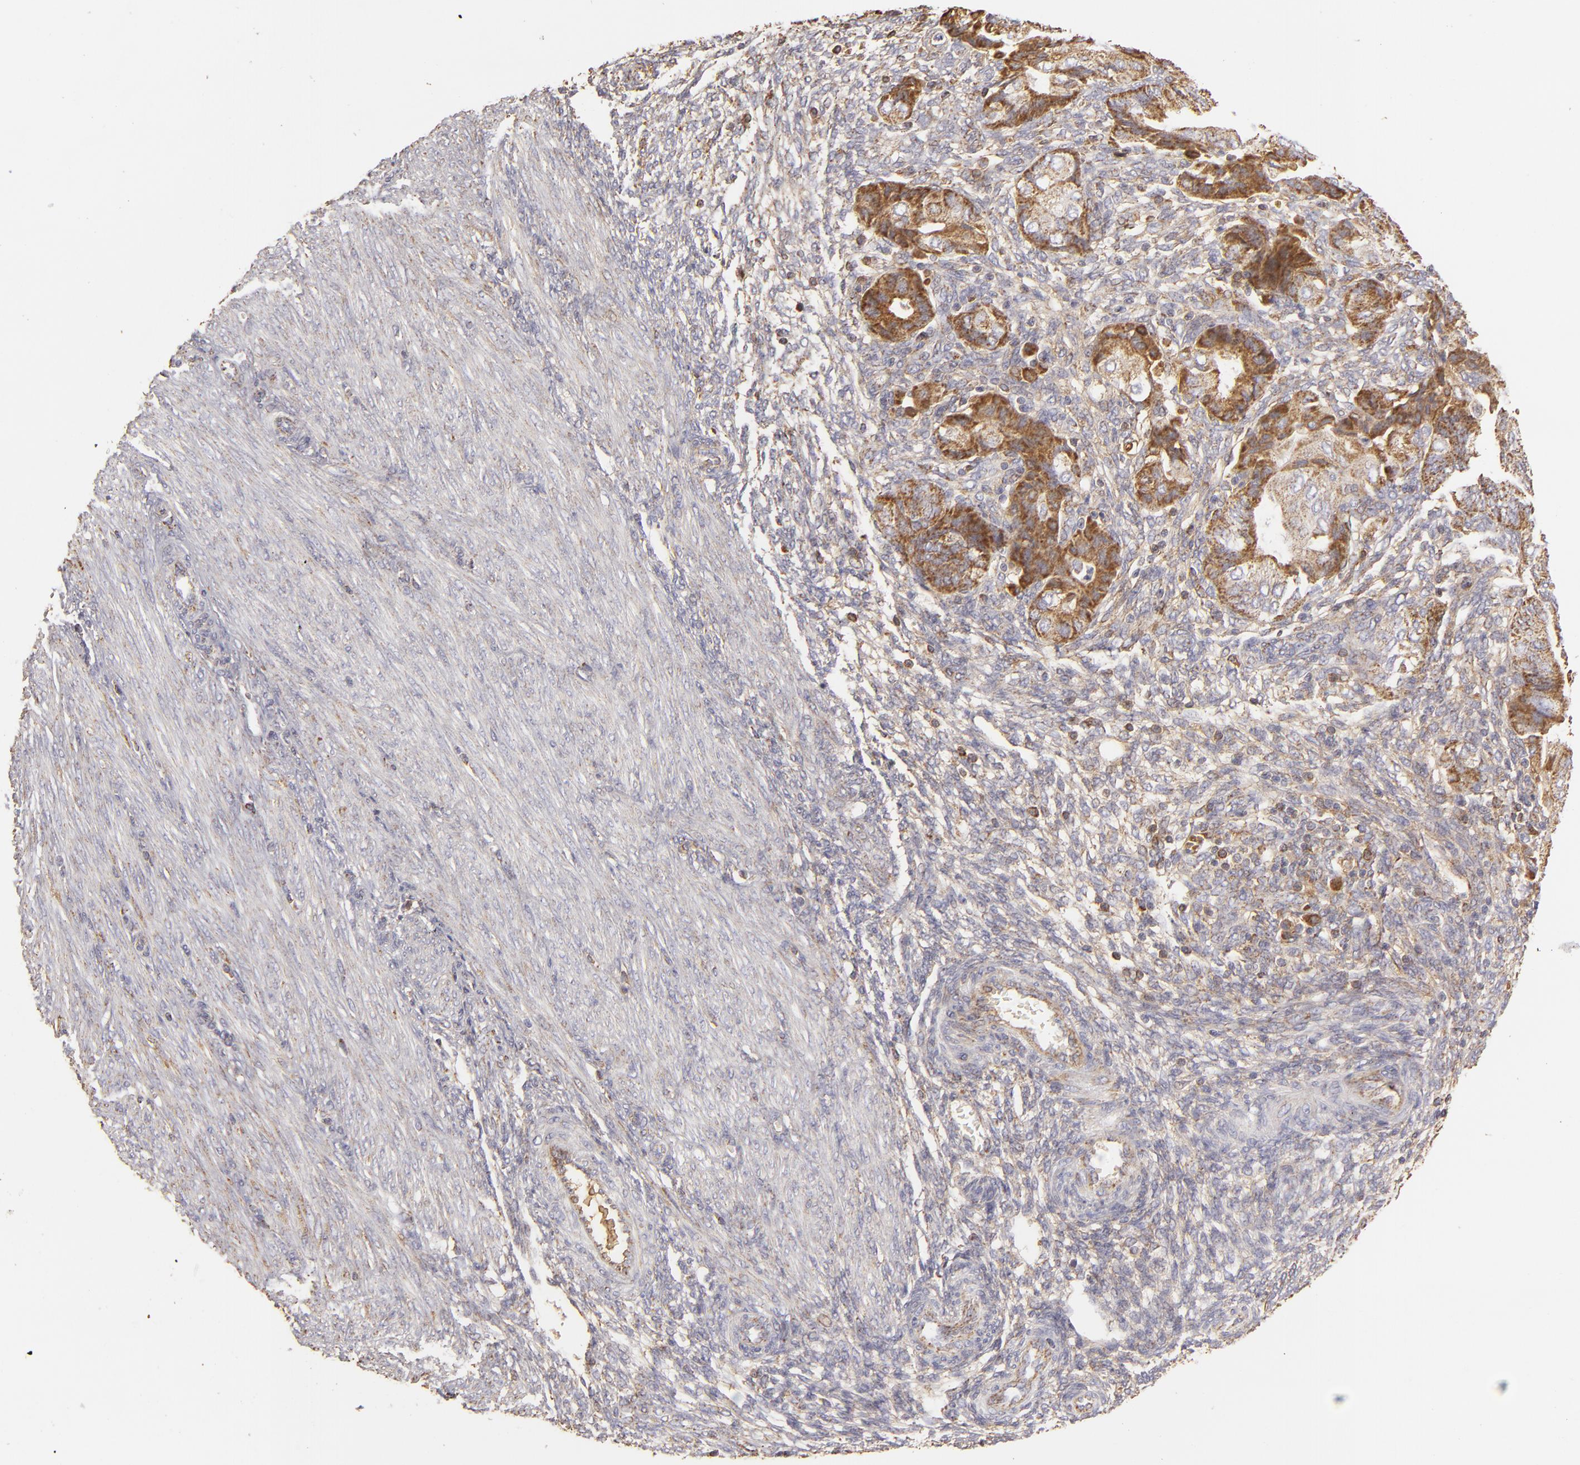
{"staining": {"intensity": "moderate", "quantity": ">75%", "location": "cytoplasmic/membranous"}, "tissue": "endometrial cancer", "cell_type": "Tumor cells", "image_type": "cancer", "snomed": [{"axis": "morphology", "description": "Adenocarcinoma, NOS"}, {"axis": "topography", "description": "Endometrium"}], "caption": "DAB (3,3'-diaminobenzidine) immunohistochemical staining of human endometrial adenocarcinoma demonstrates moderate cytoplasmic/membranous protein expression in about >75% of tumor cells.", "gene": "CFB", "patient": {"sex": "female", "age": 51}}